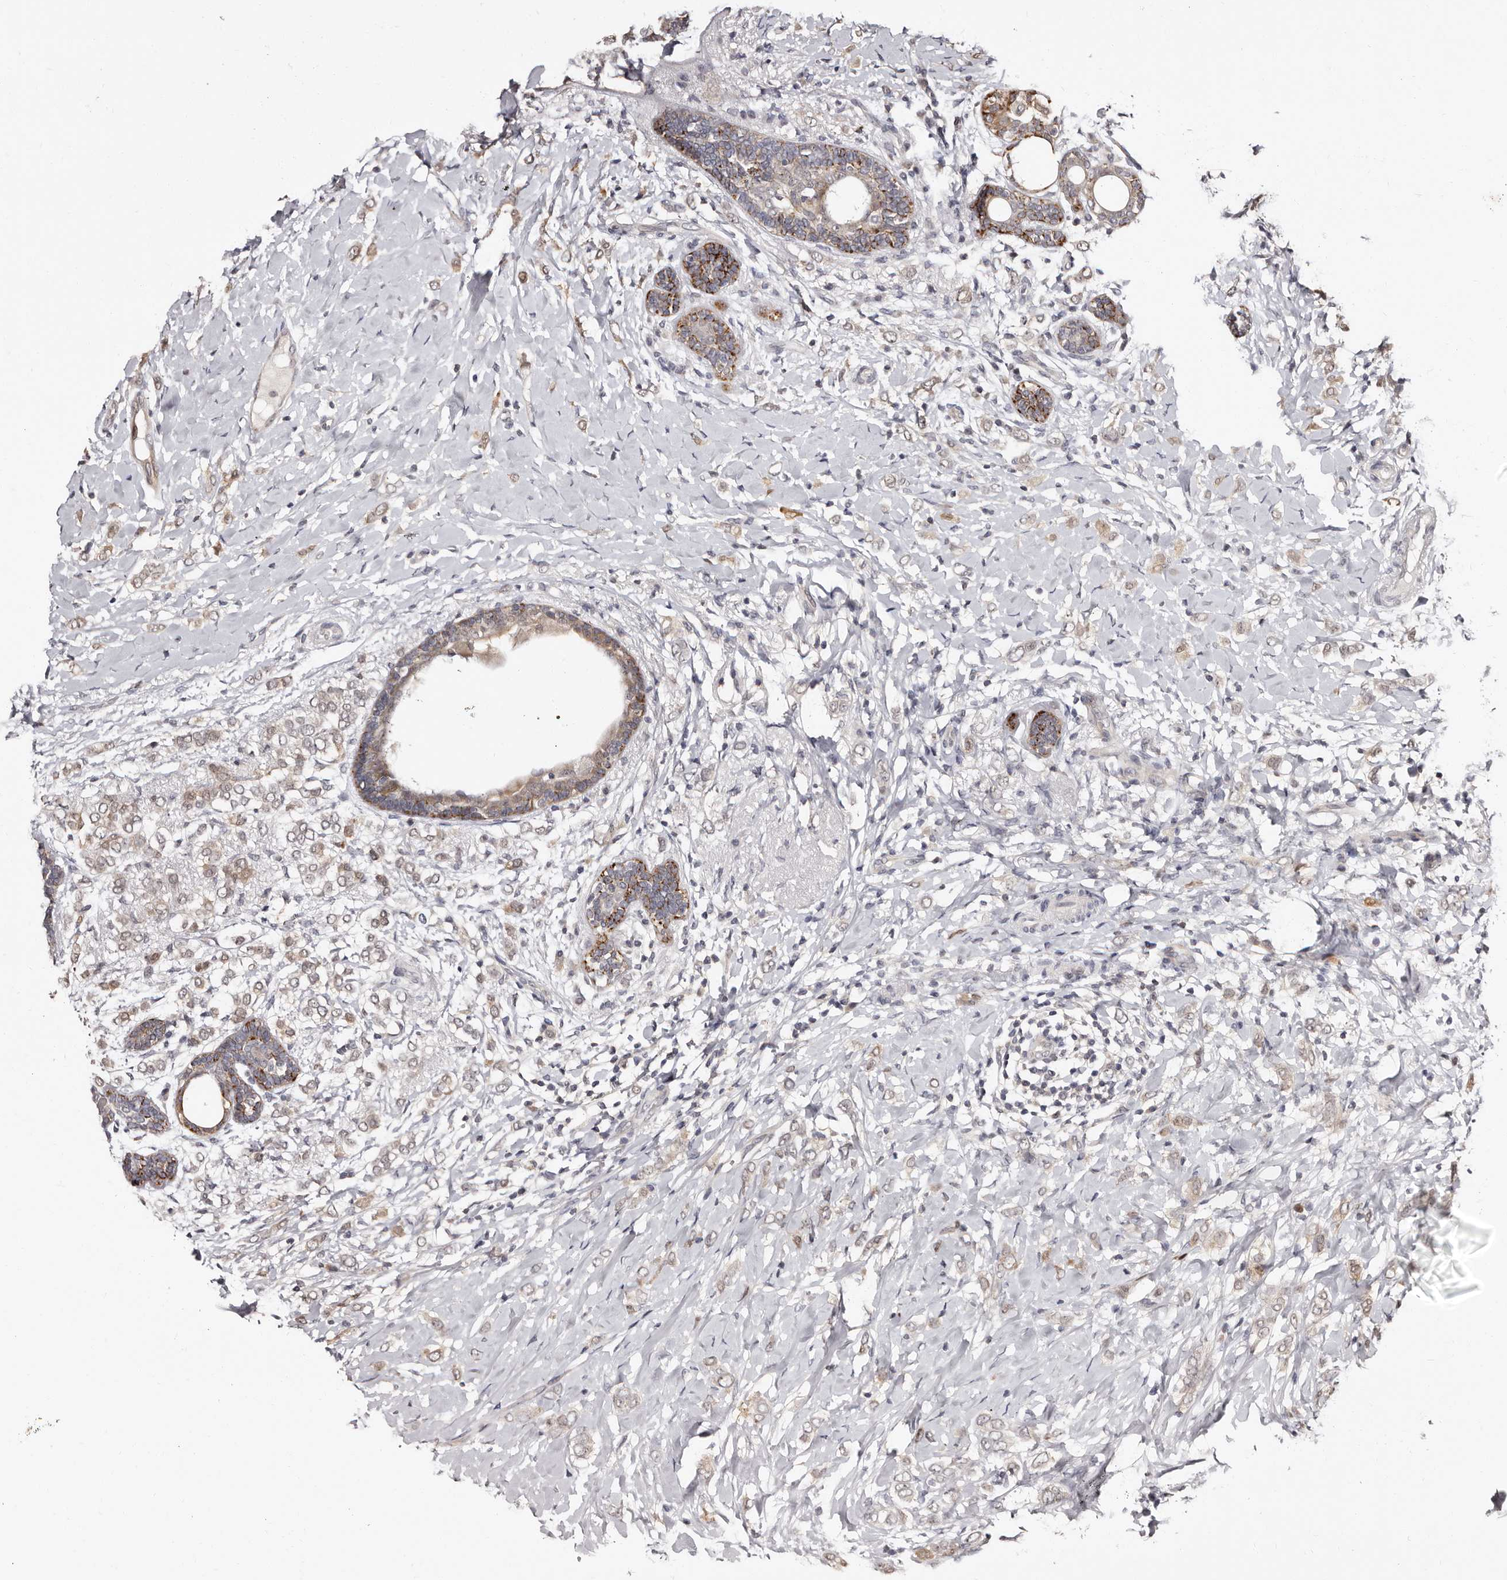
{"staining": {"intensity": "weak", "quantity": ">75%", "location": "cytoplasmic/membranous"}, "tissue": "breast cancer", "cell_type": "Tumor cells", "image_type": "cancer", "snomed": [{"axis": "morphology", "description": "Normal tissue, NOS"}, {"axis": "morphology", "description": "Lobular carcinoma"}, {"axis": "topography", "description": "Breast"}], "caption": "IHC staining of breast cancer, which demonstrates low levels of weak cytoplasmic/membranous expression in approximately >75% of tumor cells indicating weak cytoplasmic/membranous protein expression. The staining was performed using DAB (3,3'-diaminobenzidine) (brown) for protein detection and nuclei were counterstained in hematoxylin (blue).", "gene": "PHF20L1", "patient": {"sex": "female", "age": 47}}